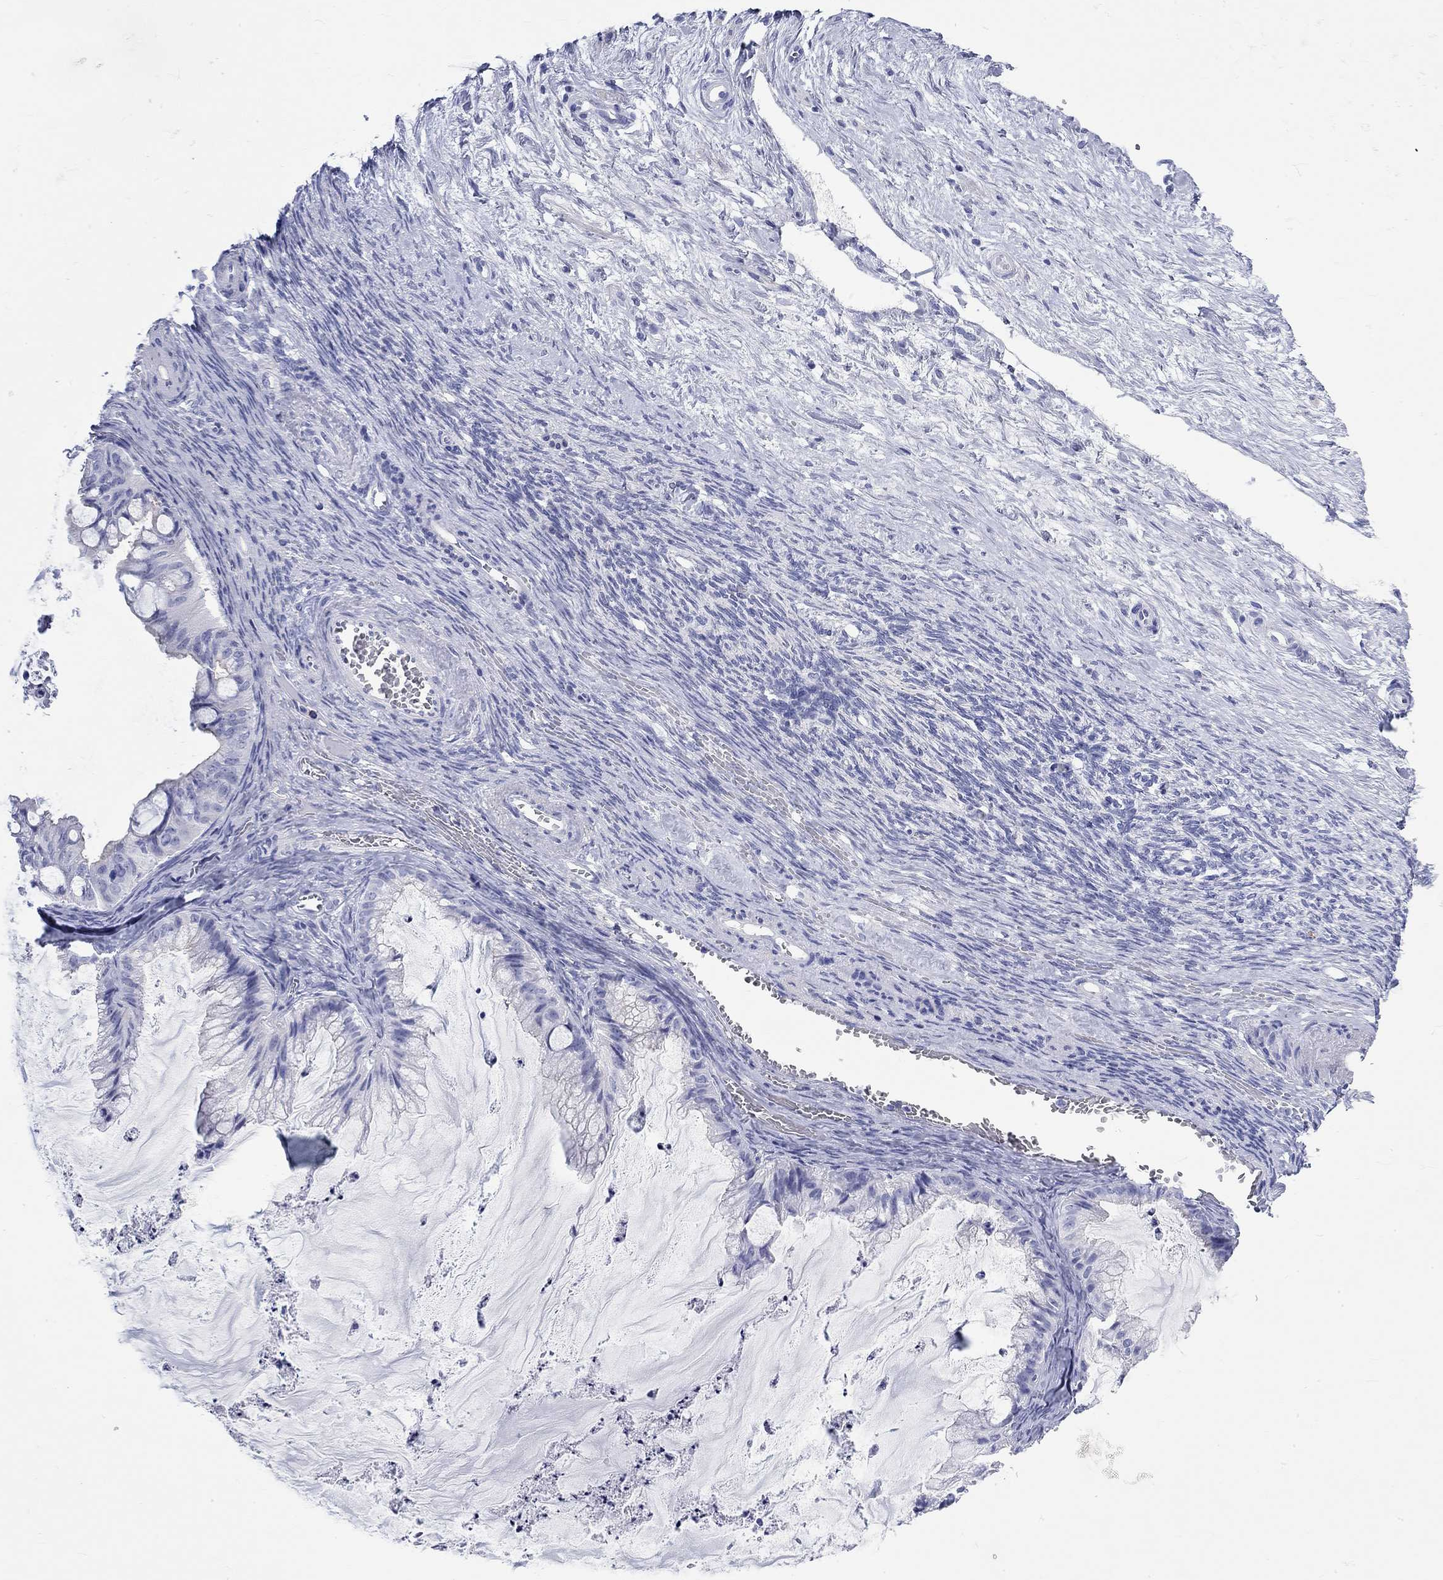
{"staining": {"intensity": "negative", "quantity": "none", "location": "none"}, "tissue": "ovarian cancer", "cell_type": "Tumor cells", "image_type": "cancer", "snomed": [{"axis": "morphology", "description": "Cystadenocarcinoma, mucinous, NOS"}, {"axis": "topography", "description": "Ovary"}], "caption": "The immunohistochemistry histopathology image has no significant expression in tumor cells of mucinous cystadenocarcinoma (ovarian) tissue.", "gene": "SPATA9", "patient": {"sex": "female", "age": 57}}